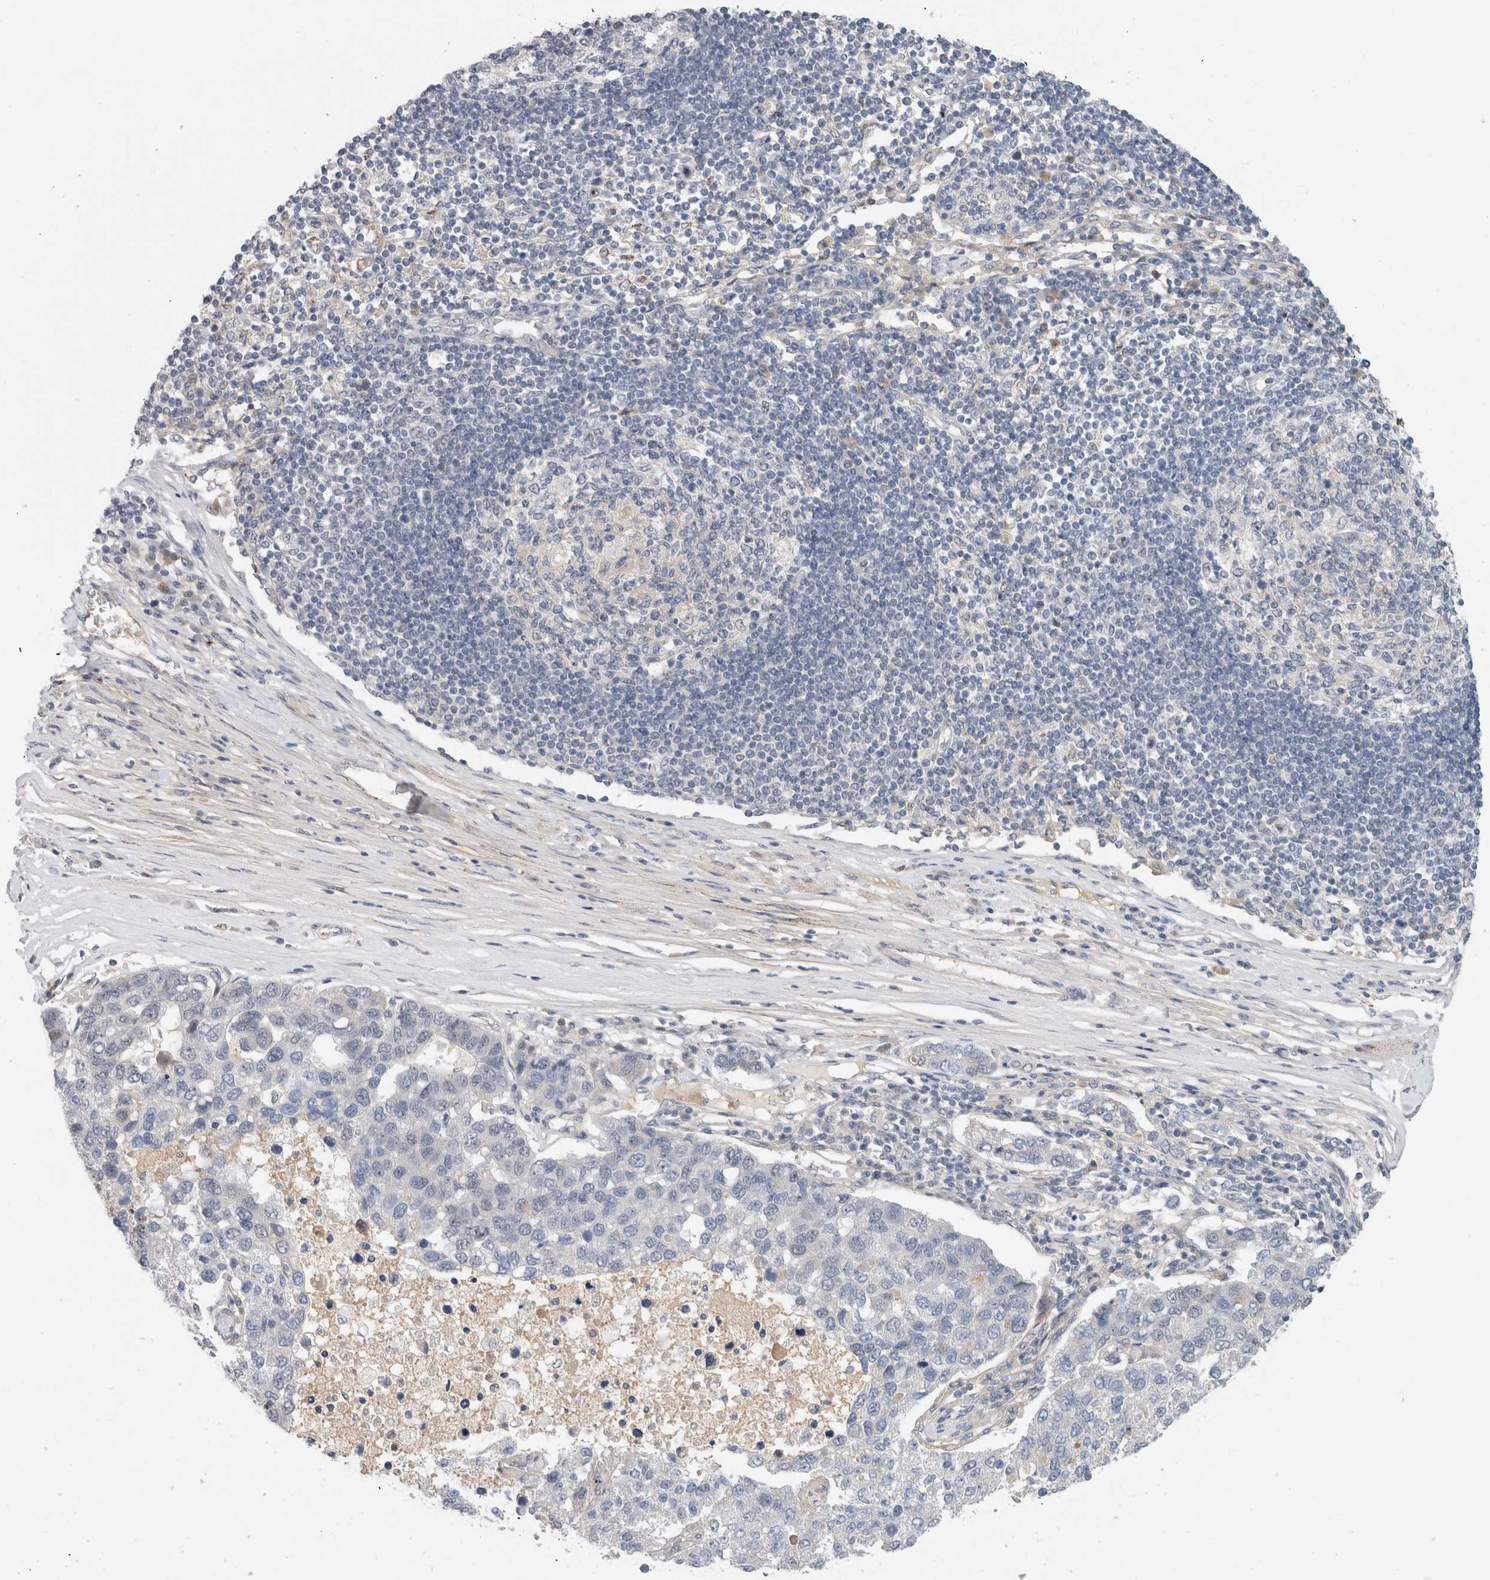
{"staining": {"intensity": "negative", "quantity": "none", "location": "none"}, "tissue": "pancreatic cancer", "cell_type": "Tumor cells", "image_type": "cancer", "snomed": [{"axis": "morphology", "description": "Adenocarcinoma, NOS"}, {"axis": "topography", "description": "Pancreas"}], "caption": "The photomicrograph reveals no significant positivity in tumor cells of pancreatic adenocarcinoma. (DAB immunohistochemistry (IHC) visualized using brightfield microscopy, high magnification).", "gene": "HCN3", "patient": {"sex": "female", "age": 61}}